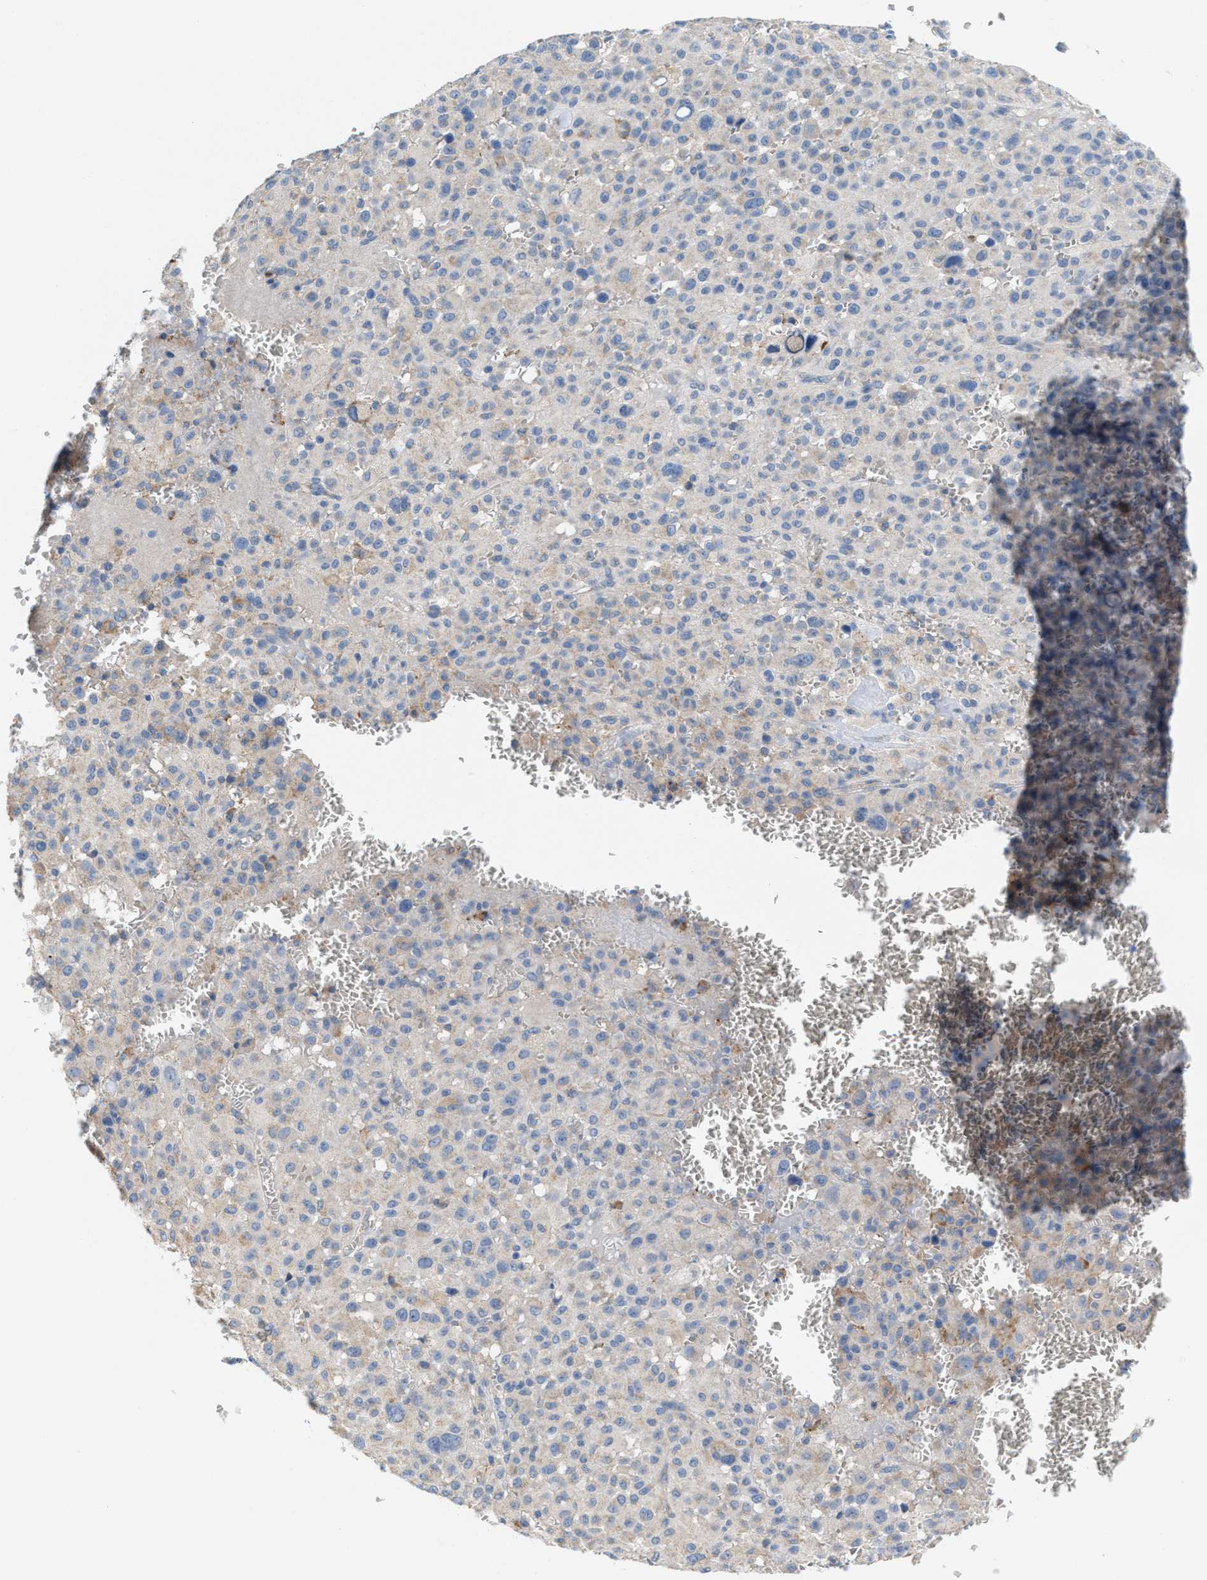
{"staining": {"intensity": "negative", "quantity": "none", "location": "none"}, "tissue": "melanoma", "cell_type": "Tumor cells", "image_type": "cancer", "snomed": [{"axis": "morphology", "description": "Malignant melanoma, Metastatic site"}, {"axis": "topography", "description": "Skin"}], "caption": "Immunohistochemistry (IHC) photomicrograph of melanoma stained for a protein (brown), which shows no expression in tumor cells.", "gene": "DYNC2I1", "patient": {"sex": "female", "age": 74}}